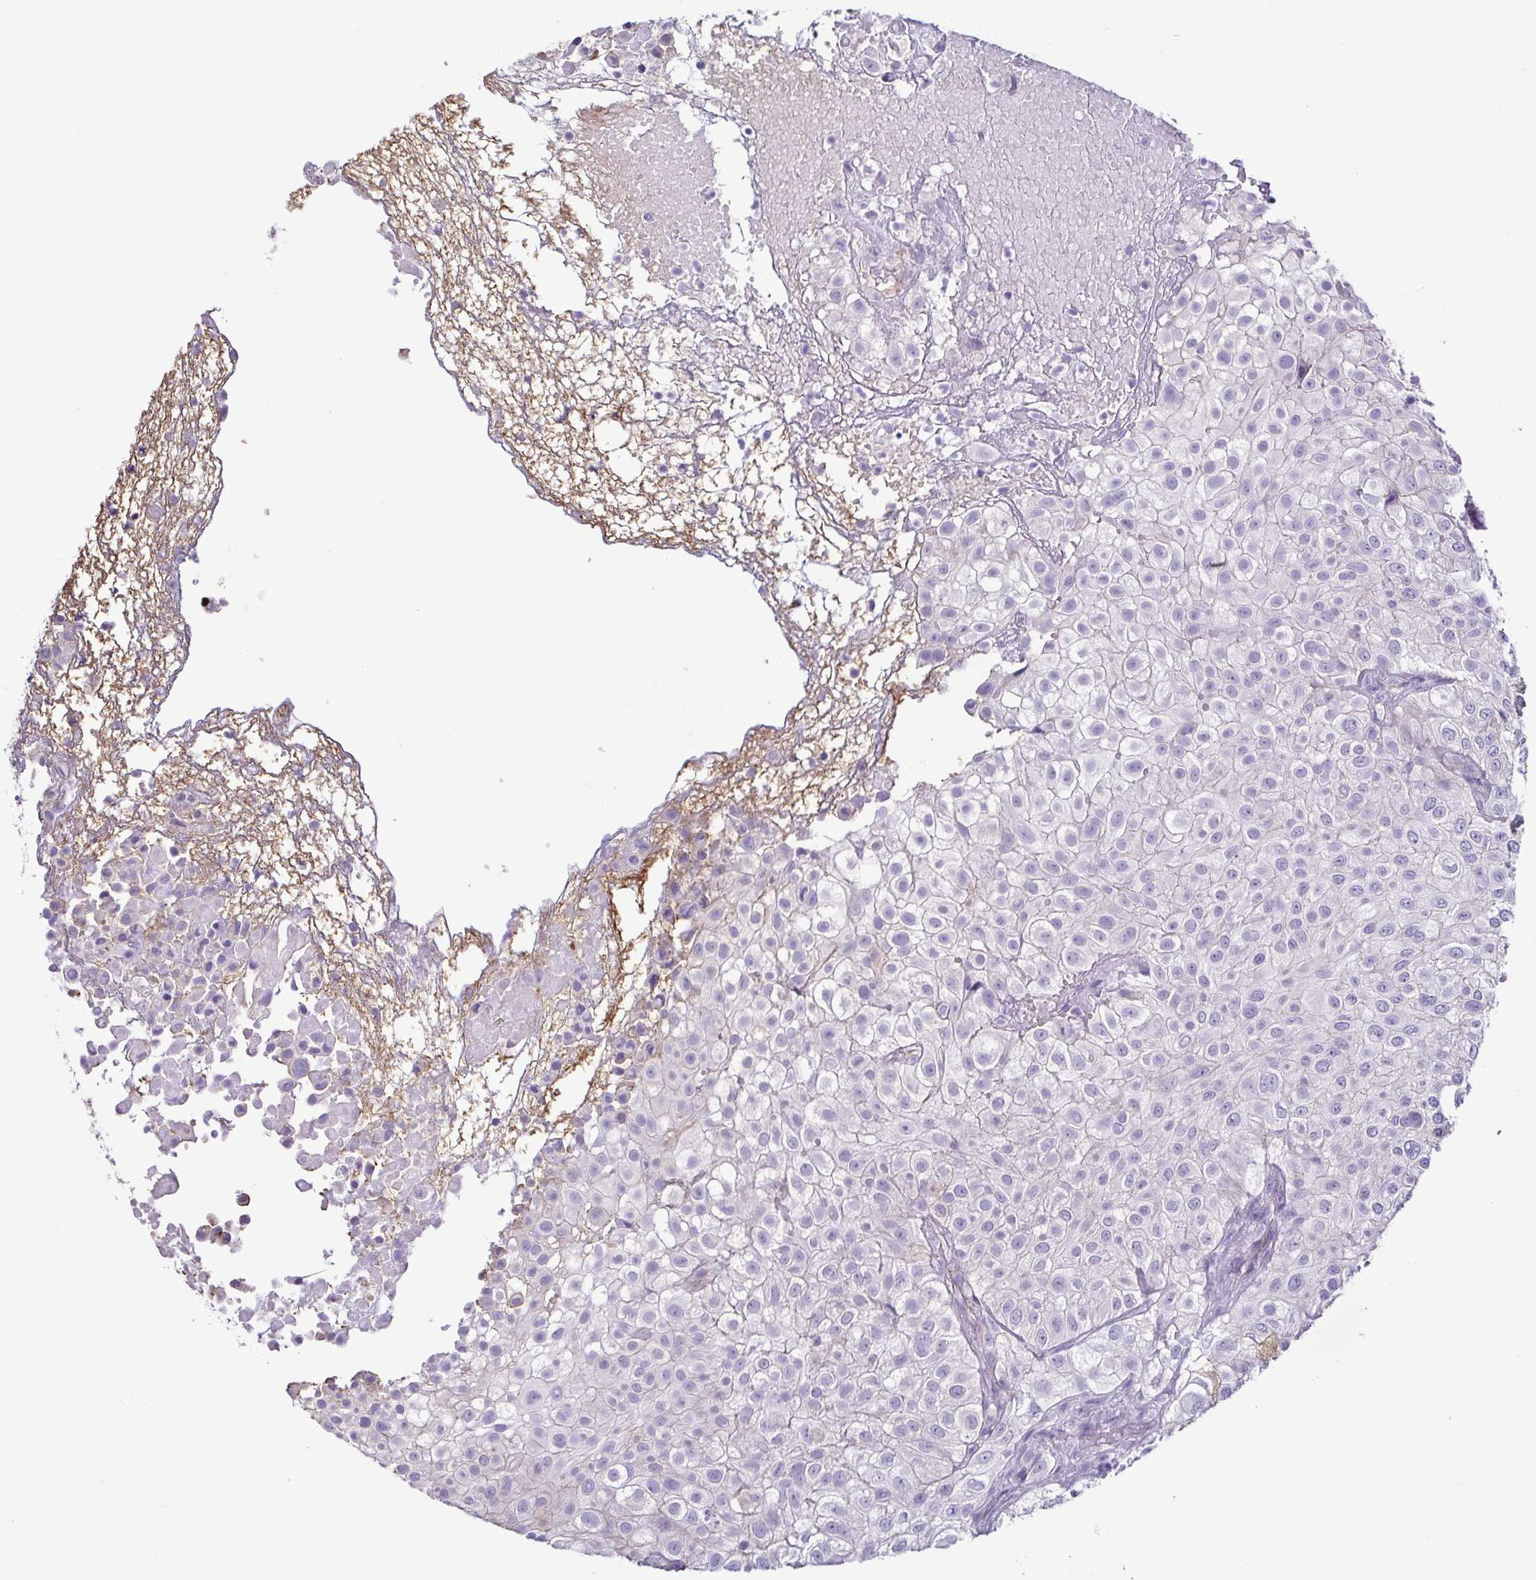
{"staining": {"intensity": "negative", "quantity": "none", "location": "none"}, "tissue": "urothelial cancer", "cell_type": "Tumor cells", "image_type": "cancer", "snomed": [{"axis": "morphology", "description": "Urothelial carcinoma, High grade"}, {"axis": "topography", "description": "Urinary bladder"}], "caption": "High-grade urothelial carcinoma was stained to show a protein in brown. There is no significant expression in tumor cells.", "gene": "CASP14", "patient": {"sex": "male", "age": 56}}